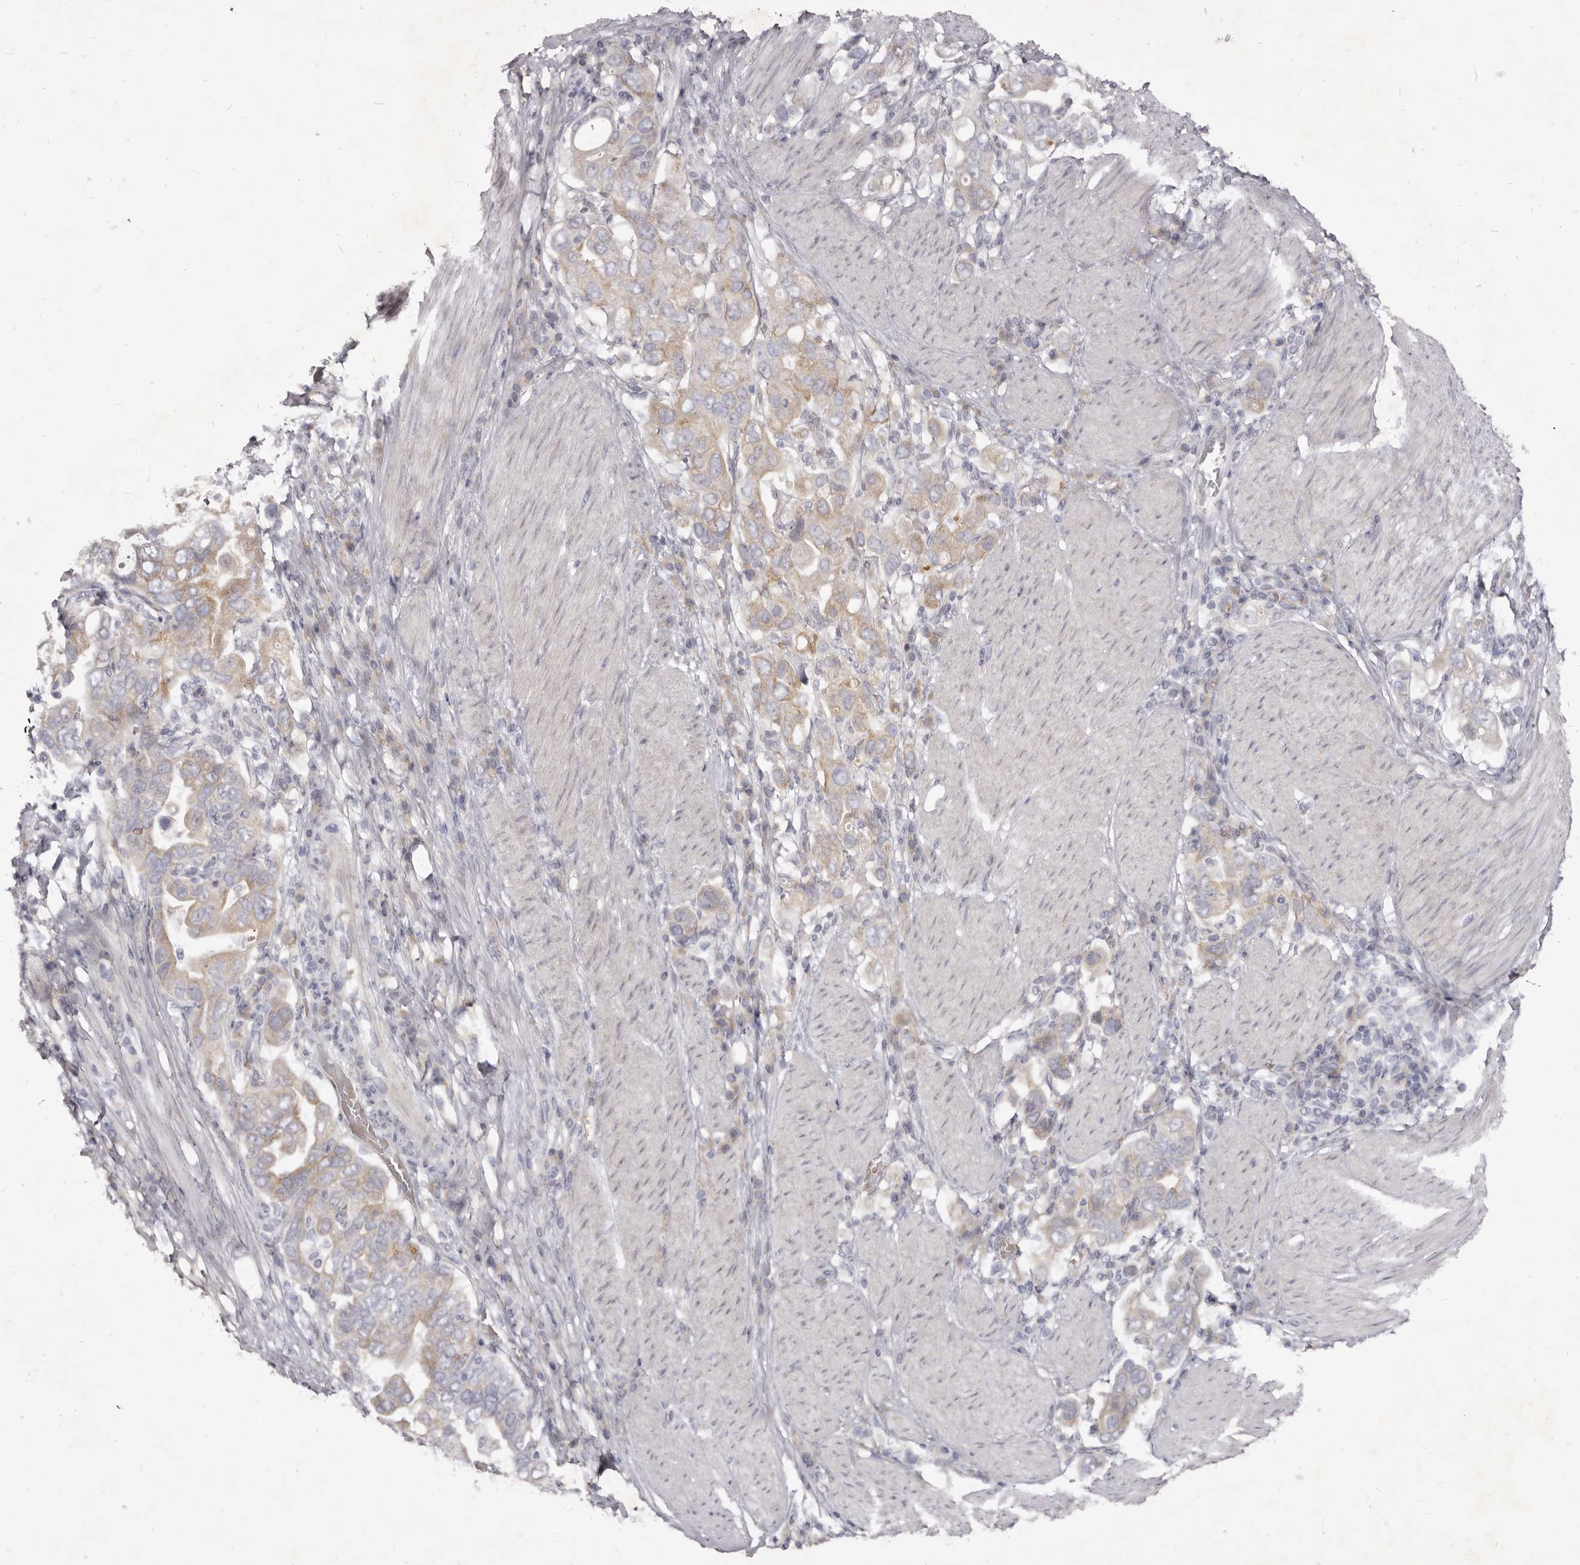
{"staining": {"intensity": "weak", "quantity": ">75%", "location": "cytoplasmic/membranous"}, "tissue": "stomach cancer", "cell_type": "Tumor cells", "image_type": "cancer", "snomed": [{"axis": "morphology", "description": "Adenocarcinoma, NOS"}, {"axis": "topography", "description": "Stomach, upper"}], "caption": "The micrograph displays a brown stain indicating the presence of a protein in the cytoplasmic/membranous of tumor cells in adenocarcinoma (stomach).", "gene": "KIF2B", "patient": {"sex": "male", "age": 62}}